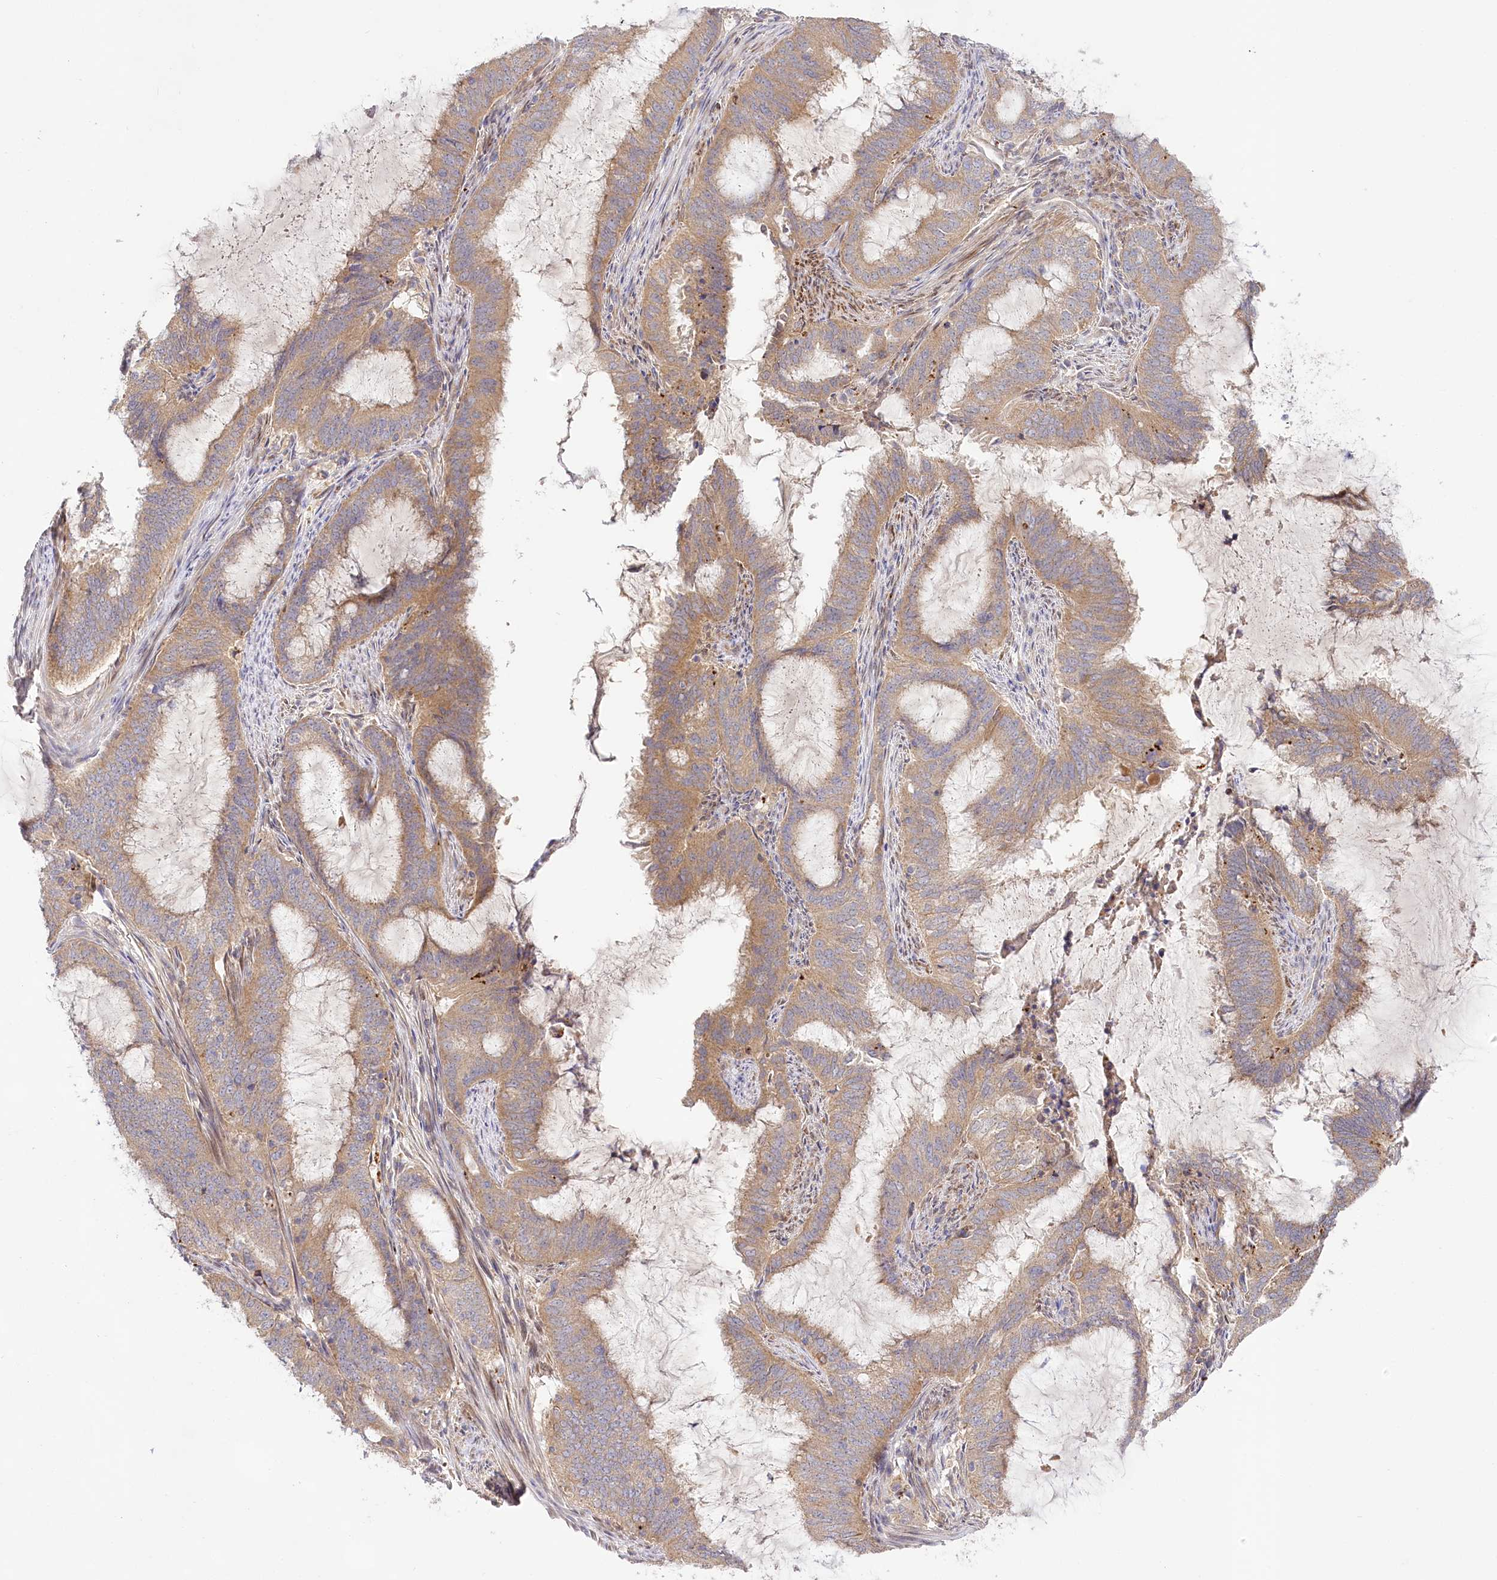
{"staining": {"intensity": "moderate", "quantity": "25%-75%", "location": "cytoplasmic/membranous"}, "tissue": "endometrial cancer", "cell_type": "Tumor cells", "image_type": "cancer", "snomed": [{"axis": "morphology", "description": "Adenocarcinoma, NOS"}, {"axis": "topography", "description": "Endometrium"}], "caption": "IHC photomicrograph of human endometrial cancer (adenocarcinoma) stained for a protein (brown), which reveals medium levels of moderate cytoplasmic/membranous staining in about 25%-75% of tumor cells.", "gene": "PYROXD1", "patient": {"sex": "female", "age": 51}}